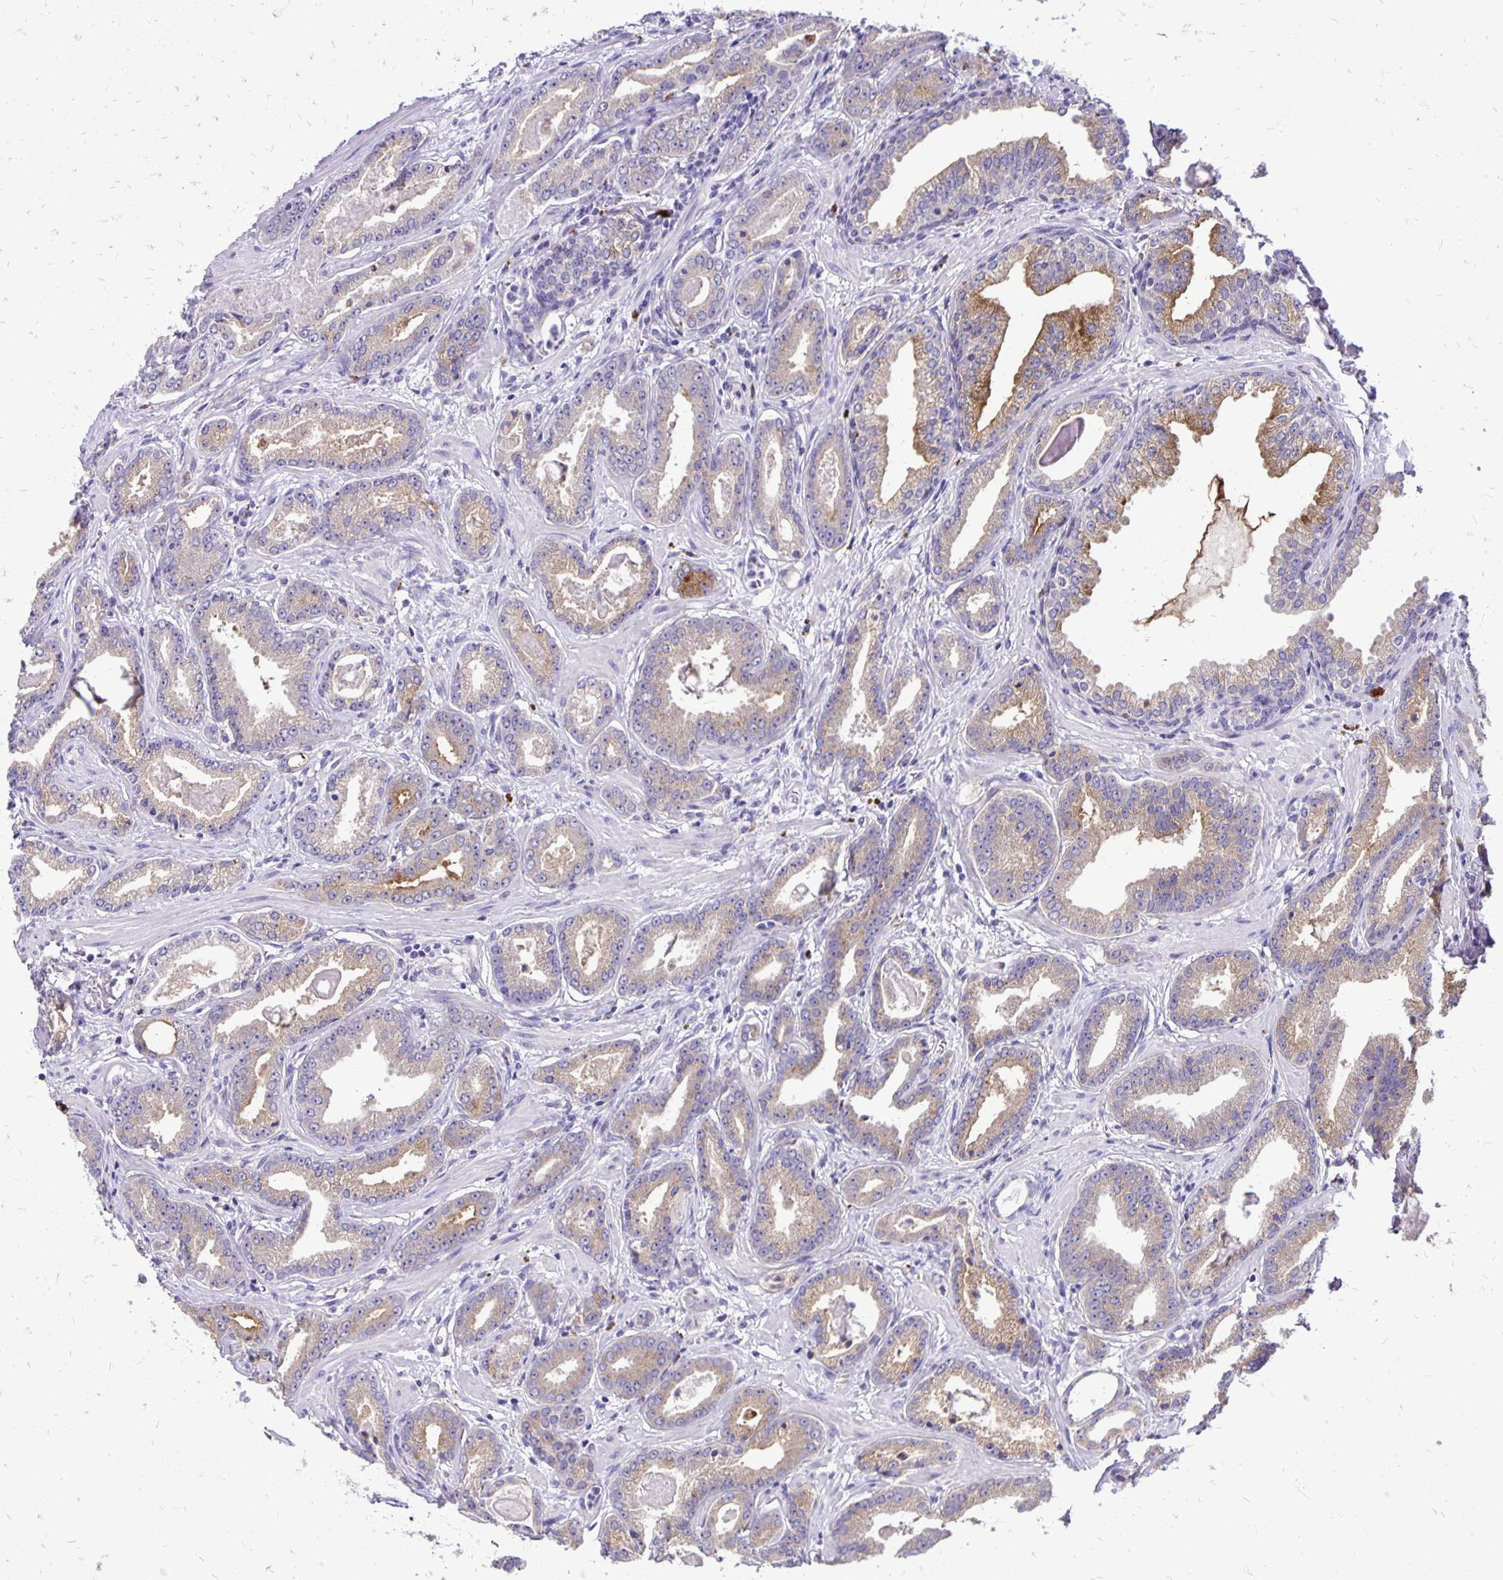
{"staining": {"intensity": "weak", "quantity": "25%-75%", "location": "cytoplasmic/membranous"}, "tissue": "prostate cancer", "cell_type": "Tumor cells", "image_type": "cancer", "snomed": [{"axis": "morphology", "description": "Adenocarcinoma, Low grade"}, {"axis": "topography", "description": "Prostate"}], "caption": "High-power microscopy captured an immunohistochemistry (IHC) photomicrograph of prostate adenocarcinoma (low-grade), revealing weak cytoplasmic/membranous positivity in about 25%-75% of tumor cells.", "gene": "EIF5A", "patient": {"sex": "male", "age": 64}}